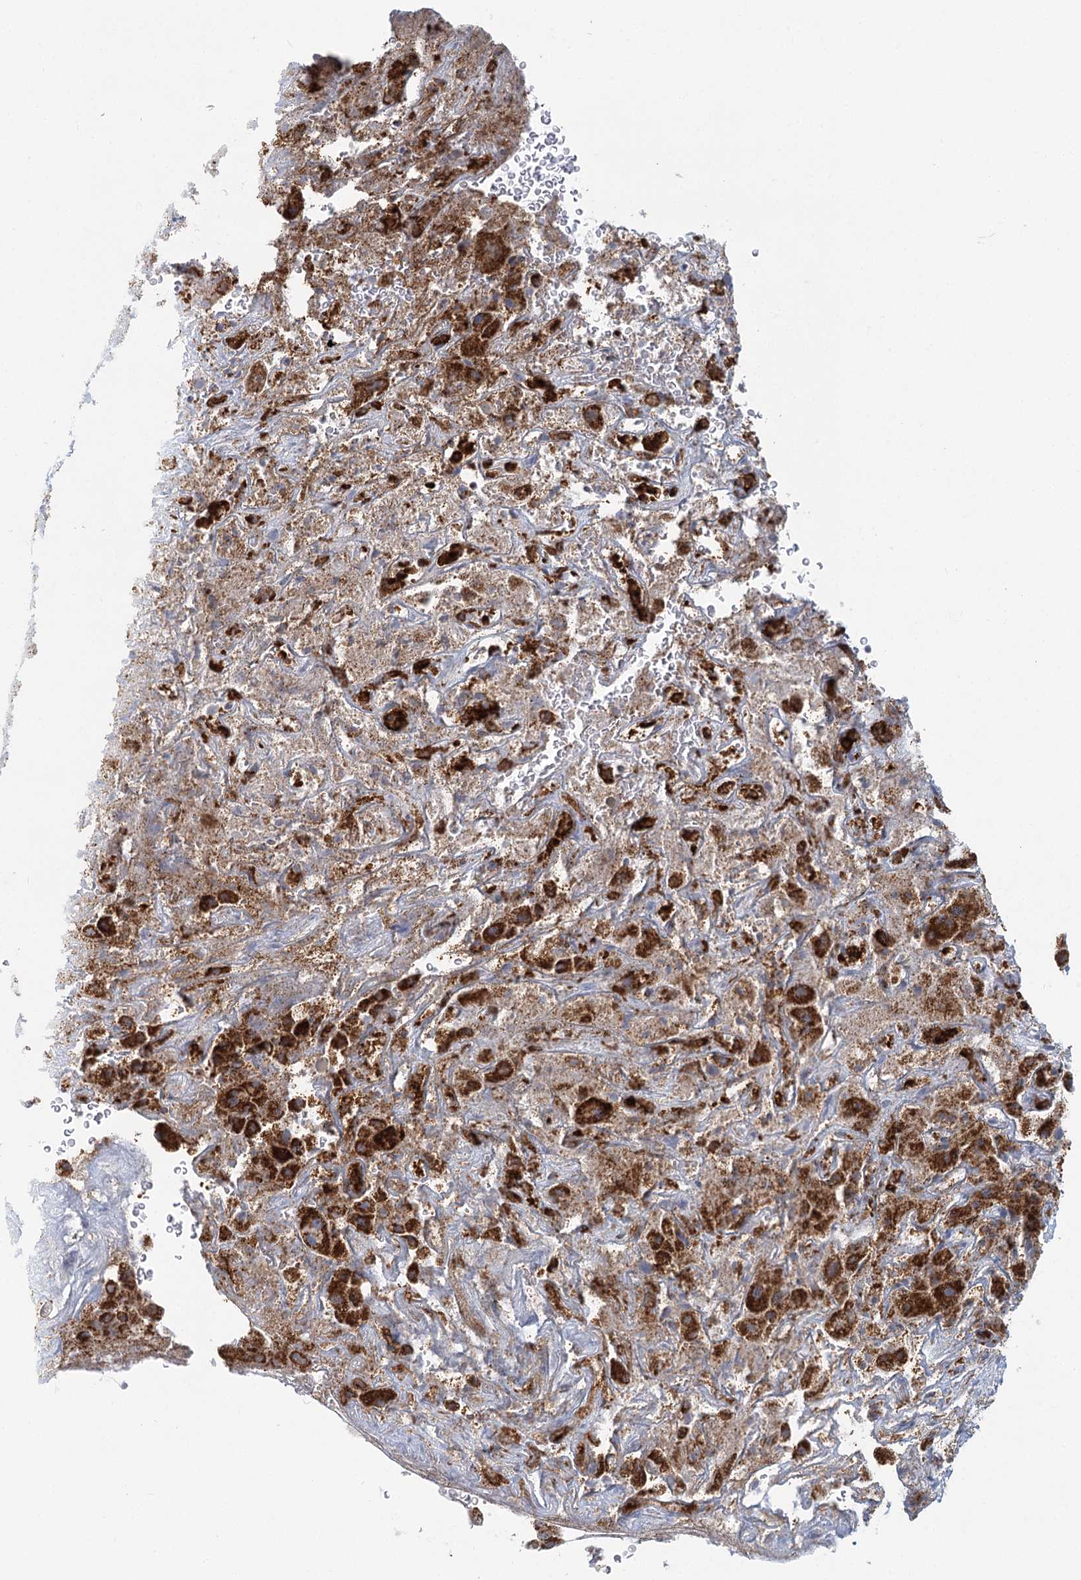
{"staining": {"intensity": "strong", "quantity": ">75%", "location": "cytoplasmic/membranous"}, "tissue": "liver cancer", "cell_type": "Tumor cells", "image_type": "cancer", "snomed": [{"axis": "morphology", "description": "Cholangiocarcinoma"}, {"axis": "topography", "description": "Liver"}], "caption": "Liver cholangiocarcinoma was stained to show a protein in brown. There is high levels of strong cytoplasmic/membranous positivity in about >75% of tumor cells.", "gene": "TAS1R1", "patient": {"sex": "female", "age": 52}}